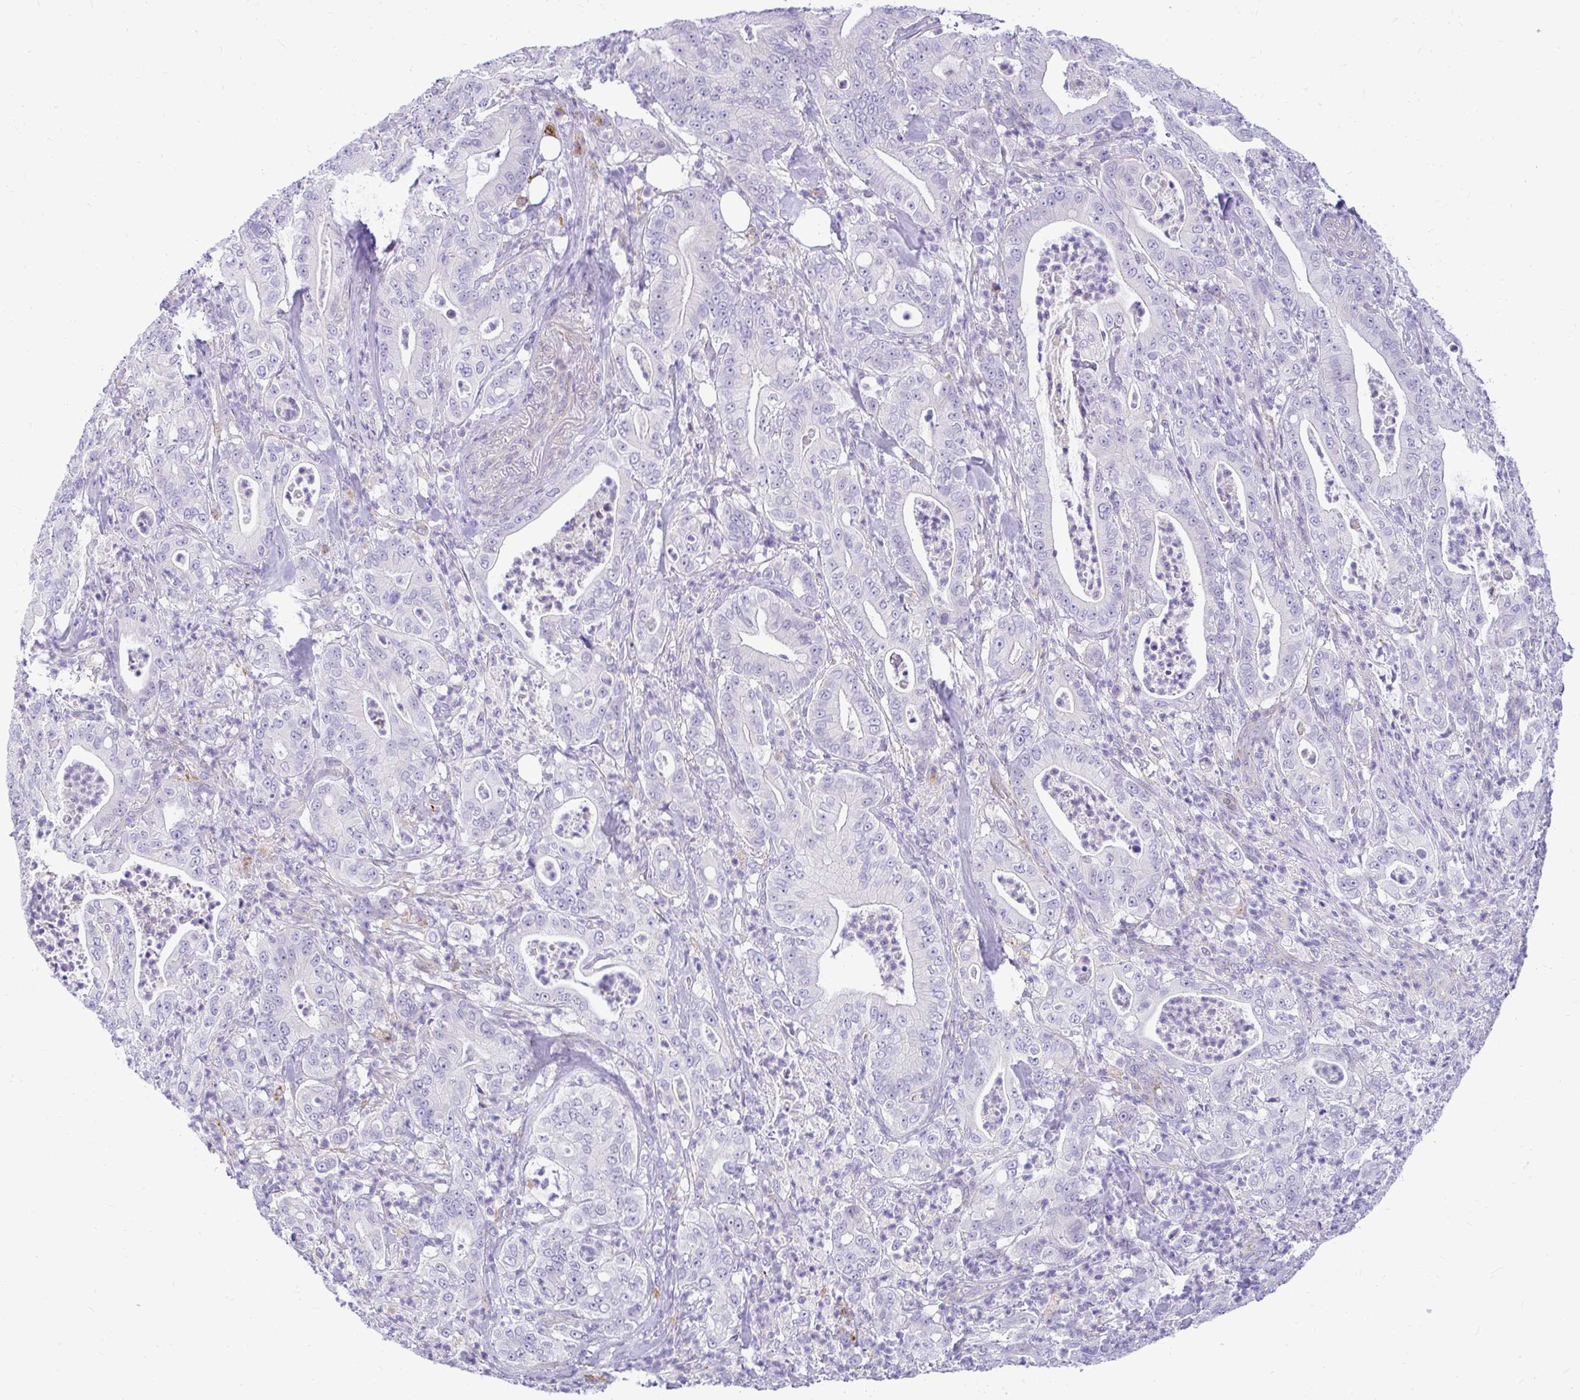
{"staining": {"intensity": "negative", "quantity": "none", "location": "none"}, "tissue": "pancreatic cancer", "cell_type": "Tumor cells", "image_type": "cancer", "snomed": [{"axis": "morphology", "description": "Adenocarcinoma, NOS"}, {"axis": "topography", "description": "Pancreas"}], "caption": "High power microscopy image of an immunohistochemistry (IHC) micrograph of pancreatic cancer (adenocarcinoma), revealing no significant expression in tumor cells. Nuclei are stained in blue.", "gene": "PKN3", "patient": {"sex": "male", "age": 71}}